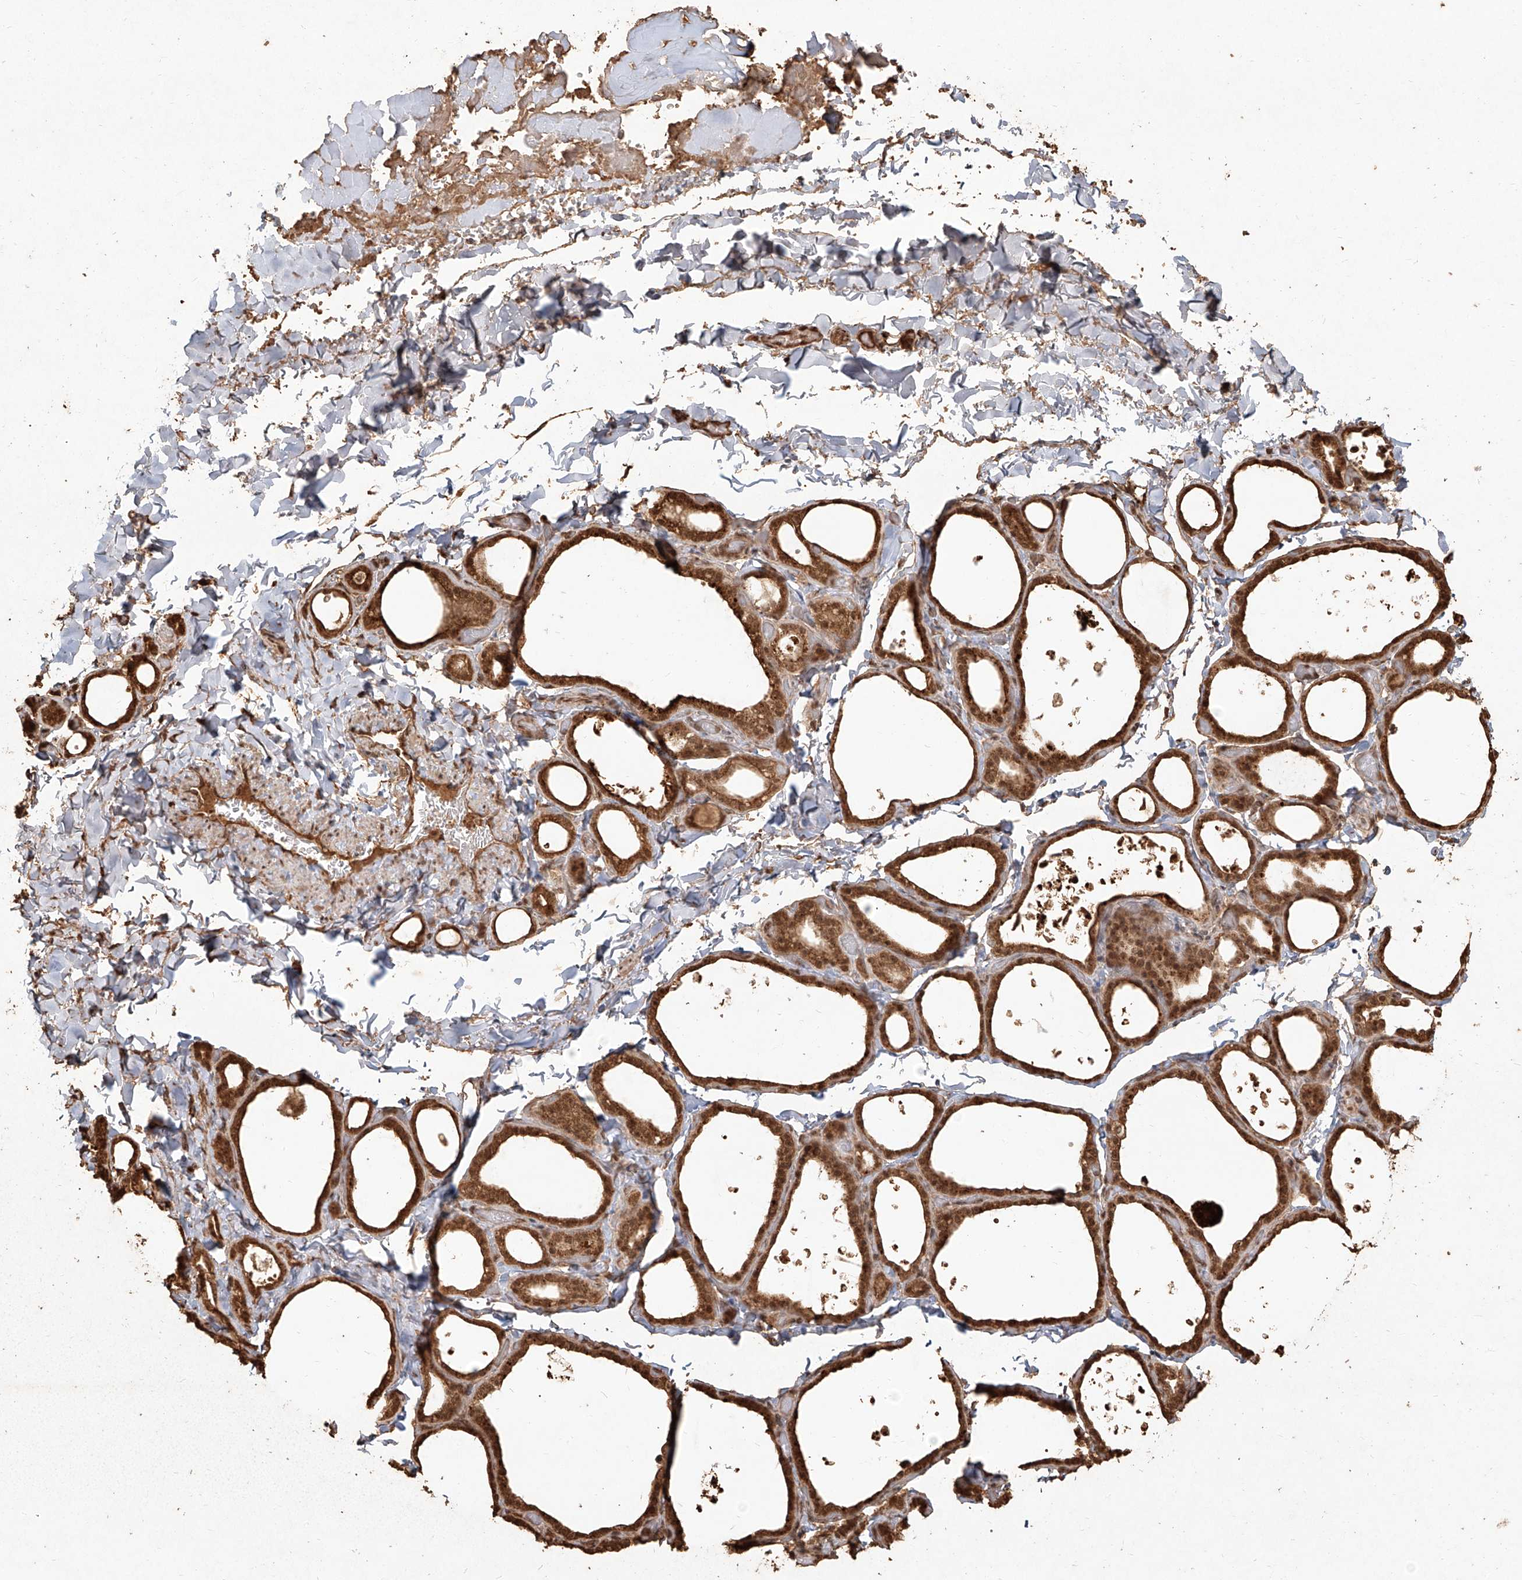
{"staining": {"intensity": "moderate", "quantity": ">75%", "location": "cytoplasmic/membranous,nuclear"}, "tissue": "thyroid gland", "cell_type": "Glandular cells", "image_type": "normal", "snomed": [{"axis": "morphology", "description": "Normal tissue, NOS"}, {"axis": "topography", "description": "Thyroid gland"}], "caption": "Immunohistochemistry staining of normal thyroid gland, which exhibits medium levels of moderate cytoplasmic/membranous,nuclear staining in approximately >75% of glandular cells indicating moderate cytoplasmic/membranous,nuclear protein staining. The staining was performed using DAB (brown) for protein detection and nuclei were counterstained in hematoxylin (blue).", "gene": "UBE2K", "patient": {"sex": "female", "age": 44}}